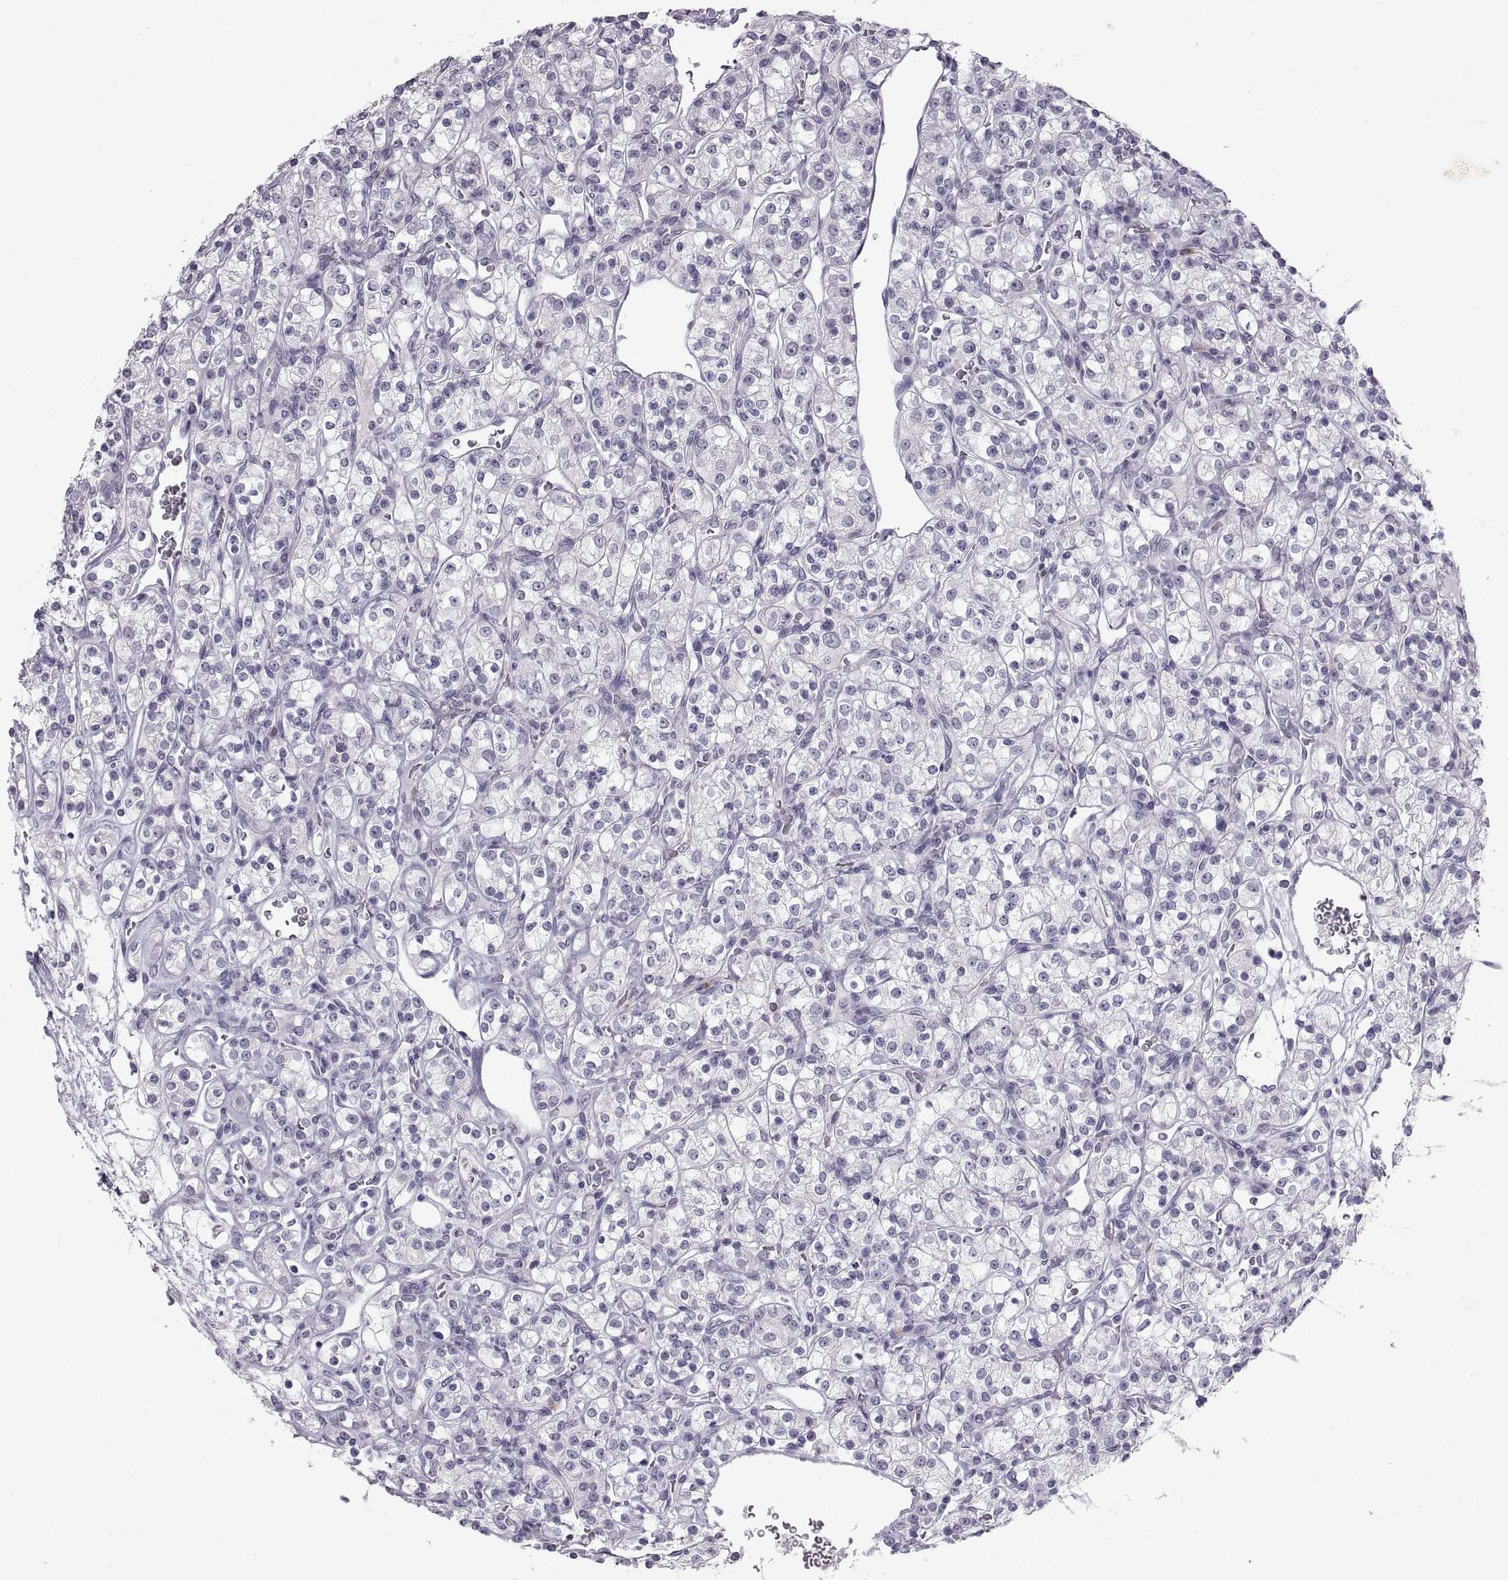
{"staining": {"intensity": "negative", "quantity": "none", "location": "none"}, "tissue": "renal cancer", "cell_type": "Tumor cells", "image_type": "cancer", "snomed": [{"axis": "morphology", "description": "Adenocarcinoma, NOS"}, {"axis": "topography", "description": "Kidney"}], "caption": "IHC photomicrograph of renal cancer stained for a protein (brown), which displays no staining in tumor cells. The staining is performed using DAB brown chromogen with nuclei counter-stained in using hematoxylin.", "gene": "SPACDR", "patient": {"sex": "male", "age": 77}}